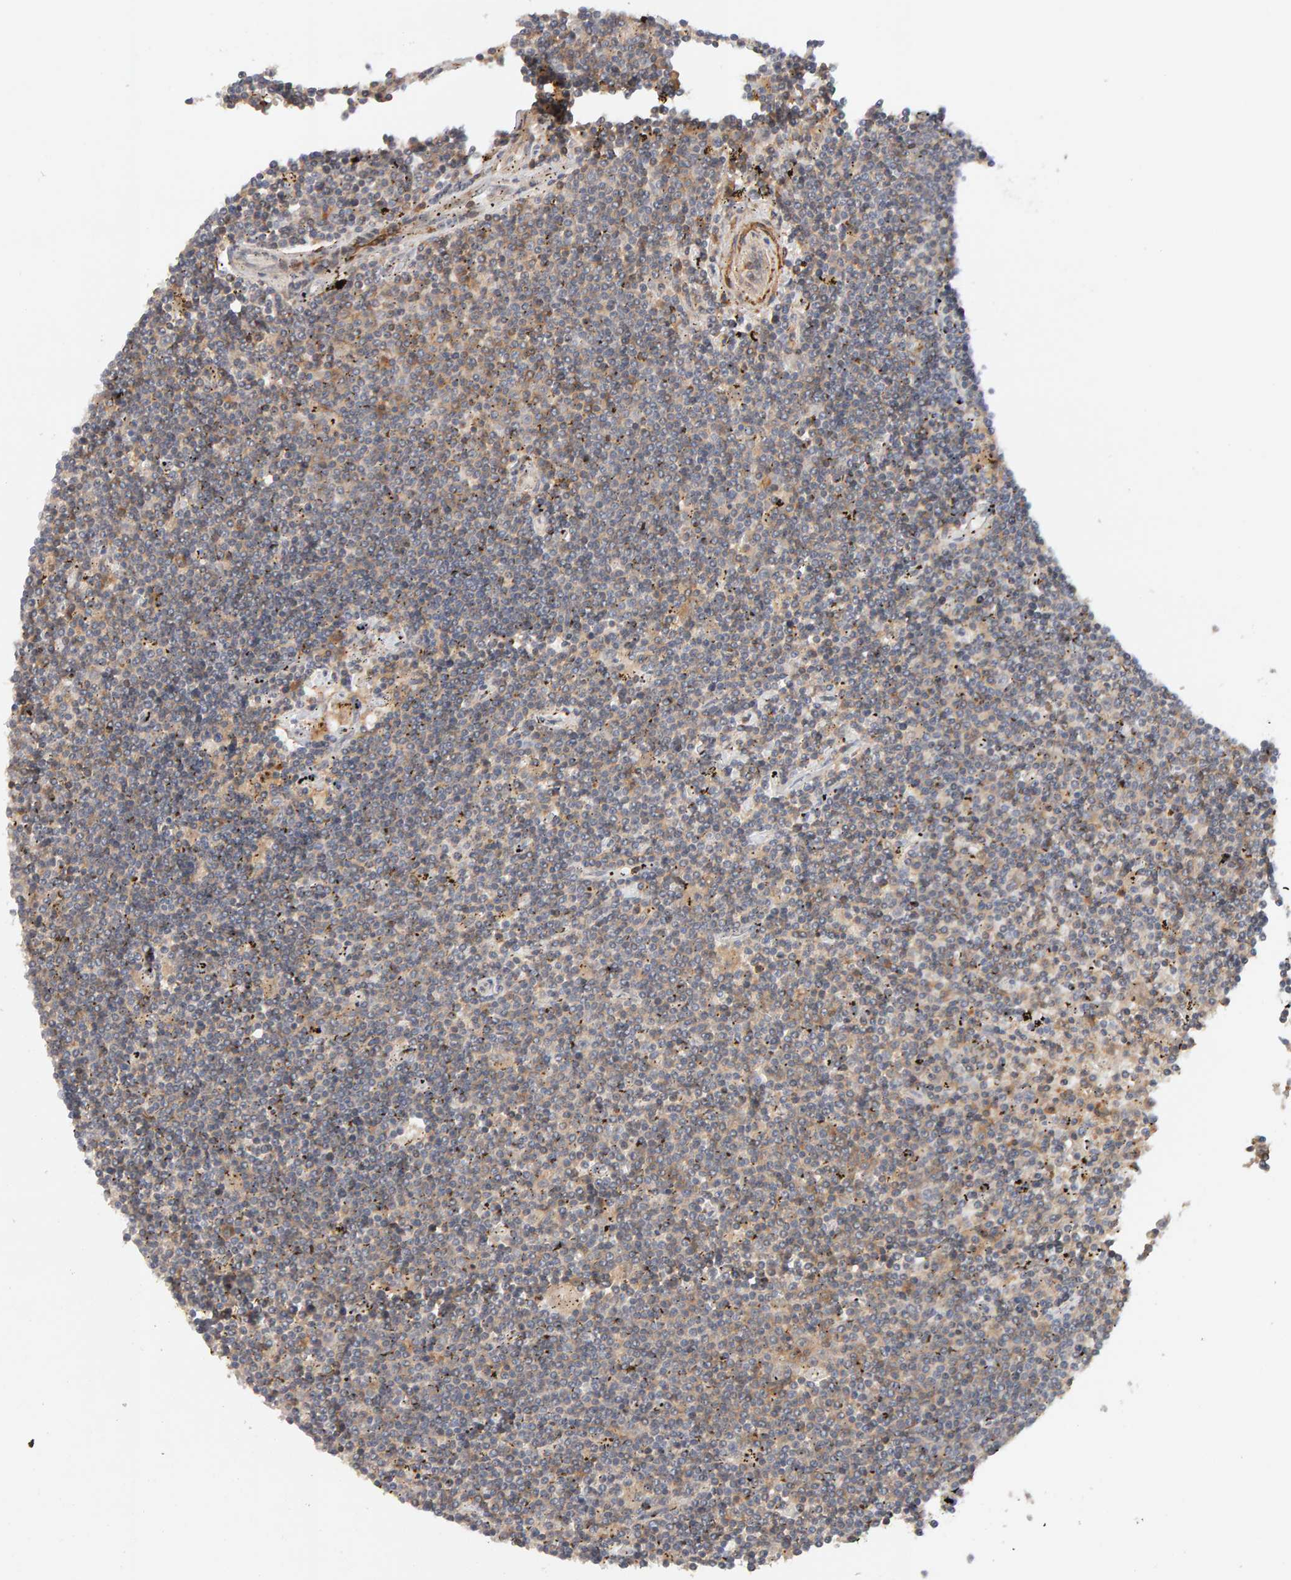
{"staining": {"intensity": "negative", "quantity": "none", "location": "none"}, "tissue": "lymphoma", "cell_type": "Tumor cells", "image_type": "cancer", "snomed": [{"axis": "morphology", "description": "Malignant lymphoma, non-Hodgkin's type, Low grade"}, {"axis": "topography", "description": "Spleen"}], "caption": "This micrograph is of lymphoma stained with IHC to label a protein in brown with the nuclei are counter-stained blue. There is no positivity in tumor cells.", "gene": "NUDCD1", "patient": {"sex": "male", "age": 76}}